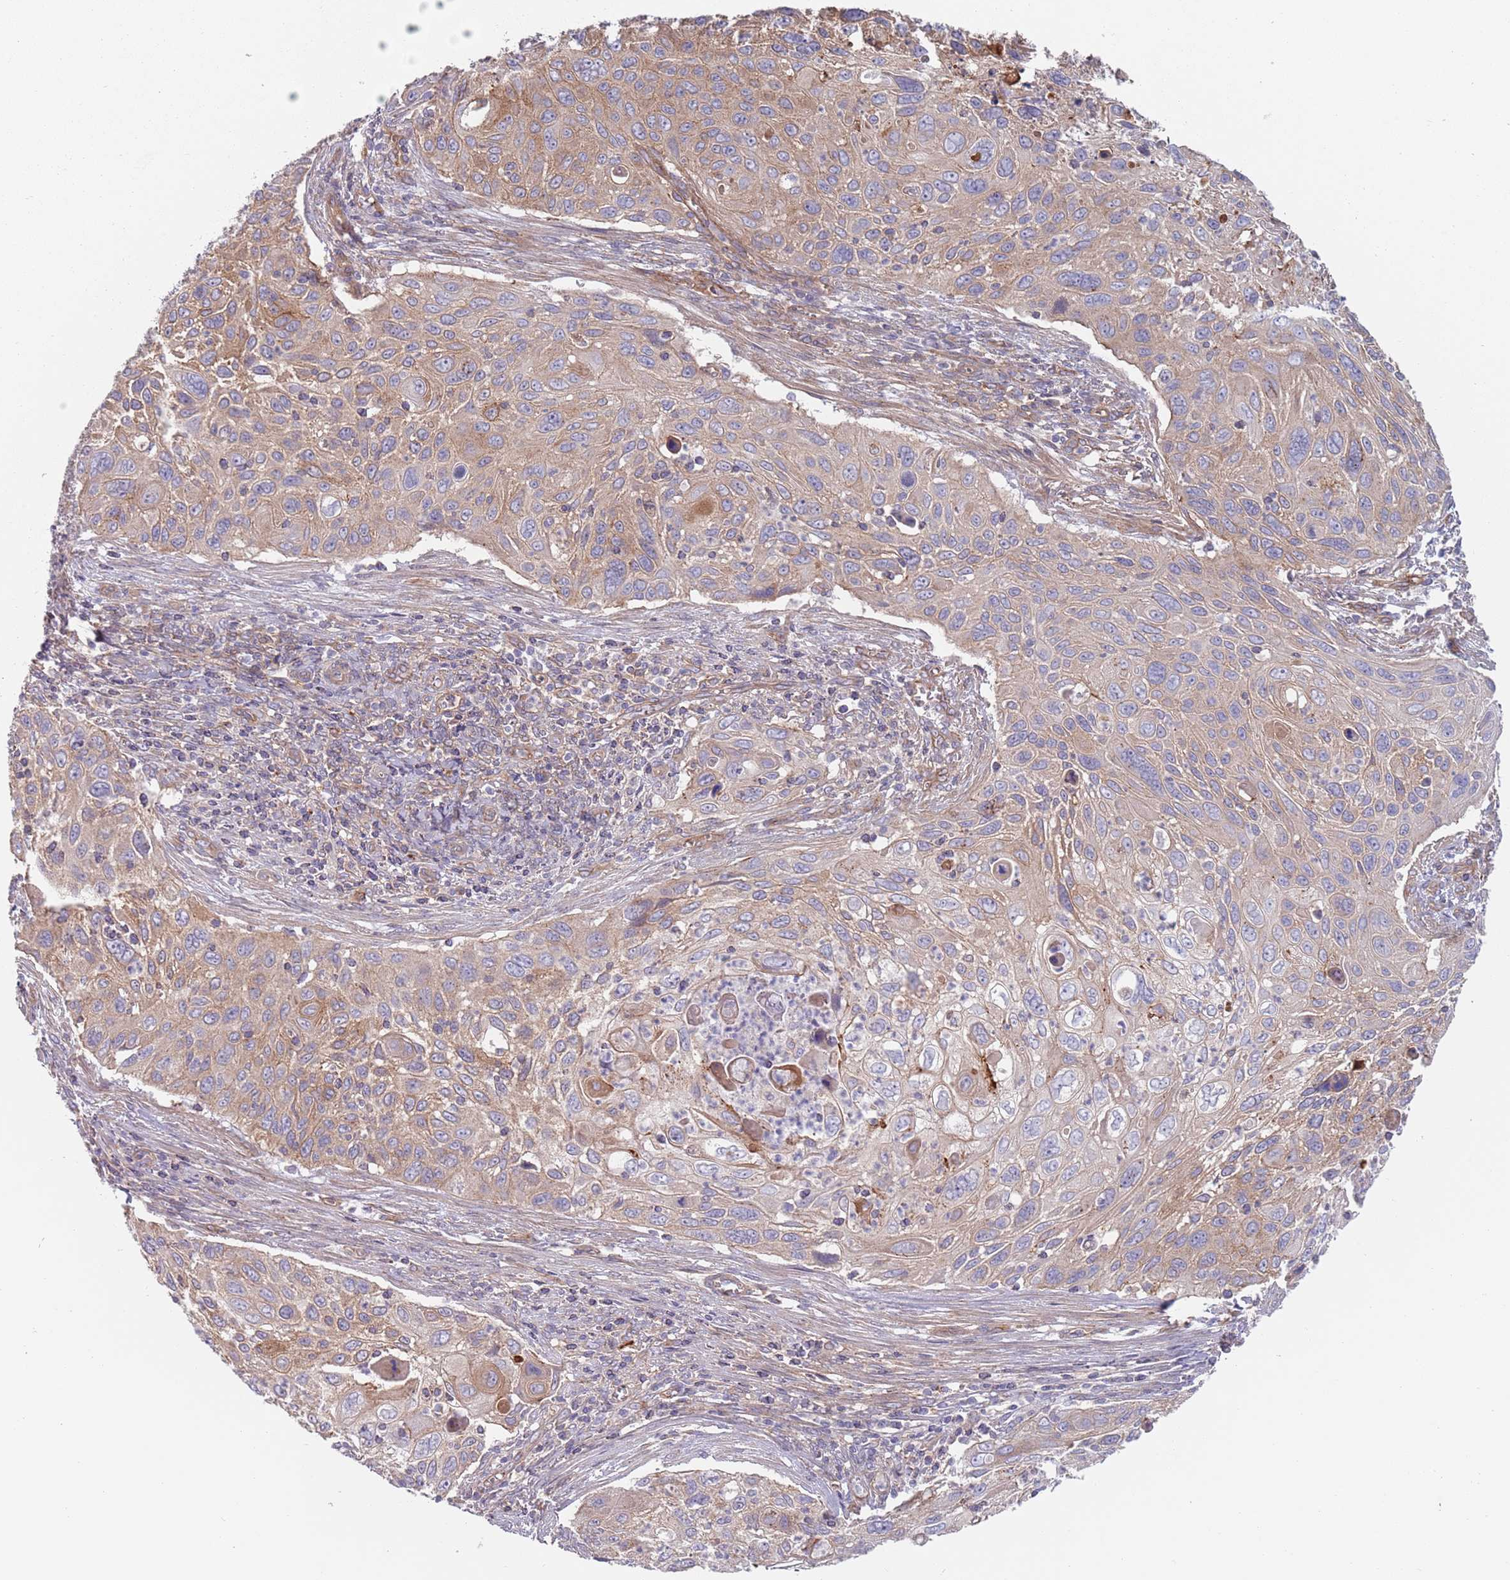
{"staining": {"intensity": "weak", "quantity": ">75%", "location": "cytoplasmic/membranous"}, "tissue": "cervical cancer", "cell_type": "Tumor cells", "image_type": "cancer", "snomed": [{"axis": "morphology", "description": "Squamous cell carcinoma, NOS"}, {"axis": "topography", "description": "Cervix"}], "caption": "Tumor cells exhibit low levels of weak cytoplasmic/membranous staining in about >75% of cells in cervical squamous cell carcinoma.", "gene": "APPL2", "patient": {"sex": "female", "age": 70}}